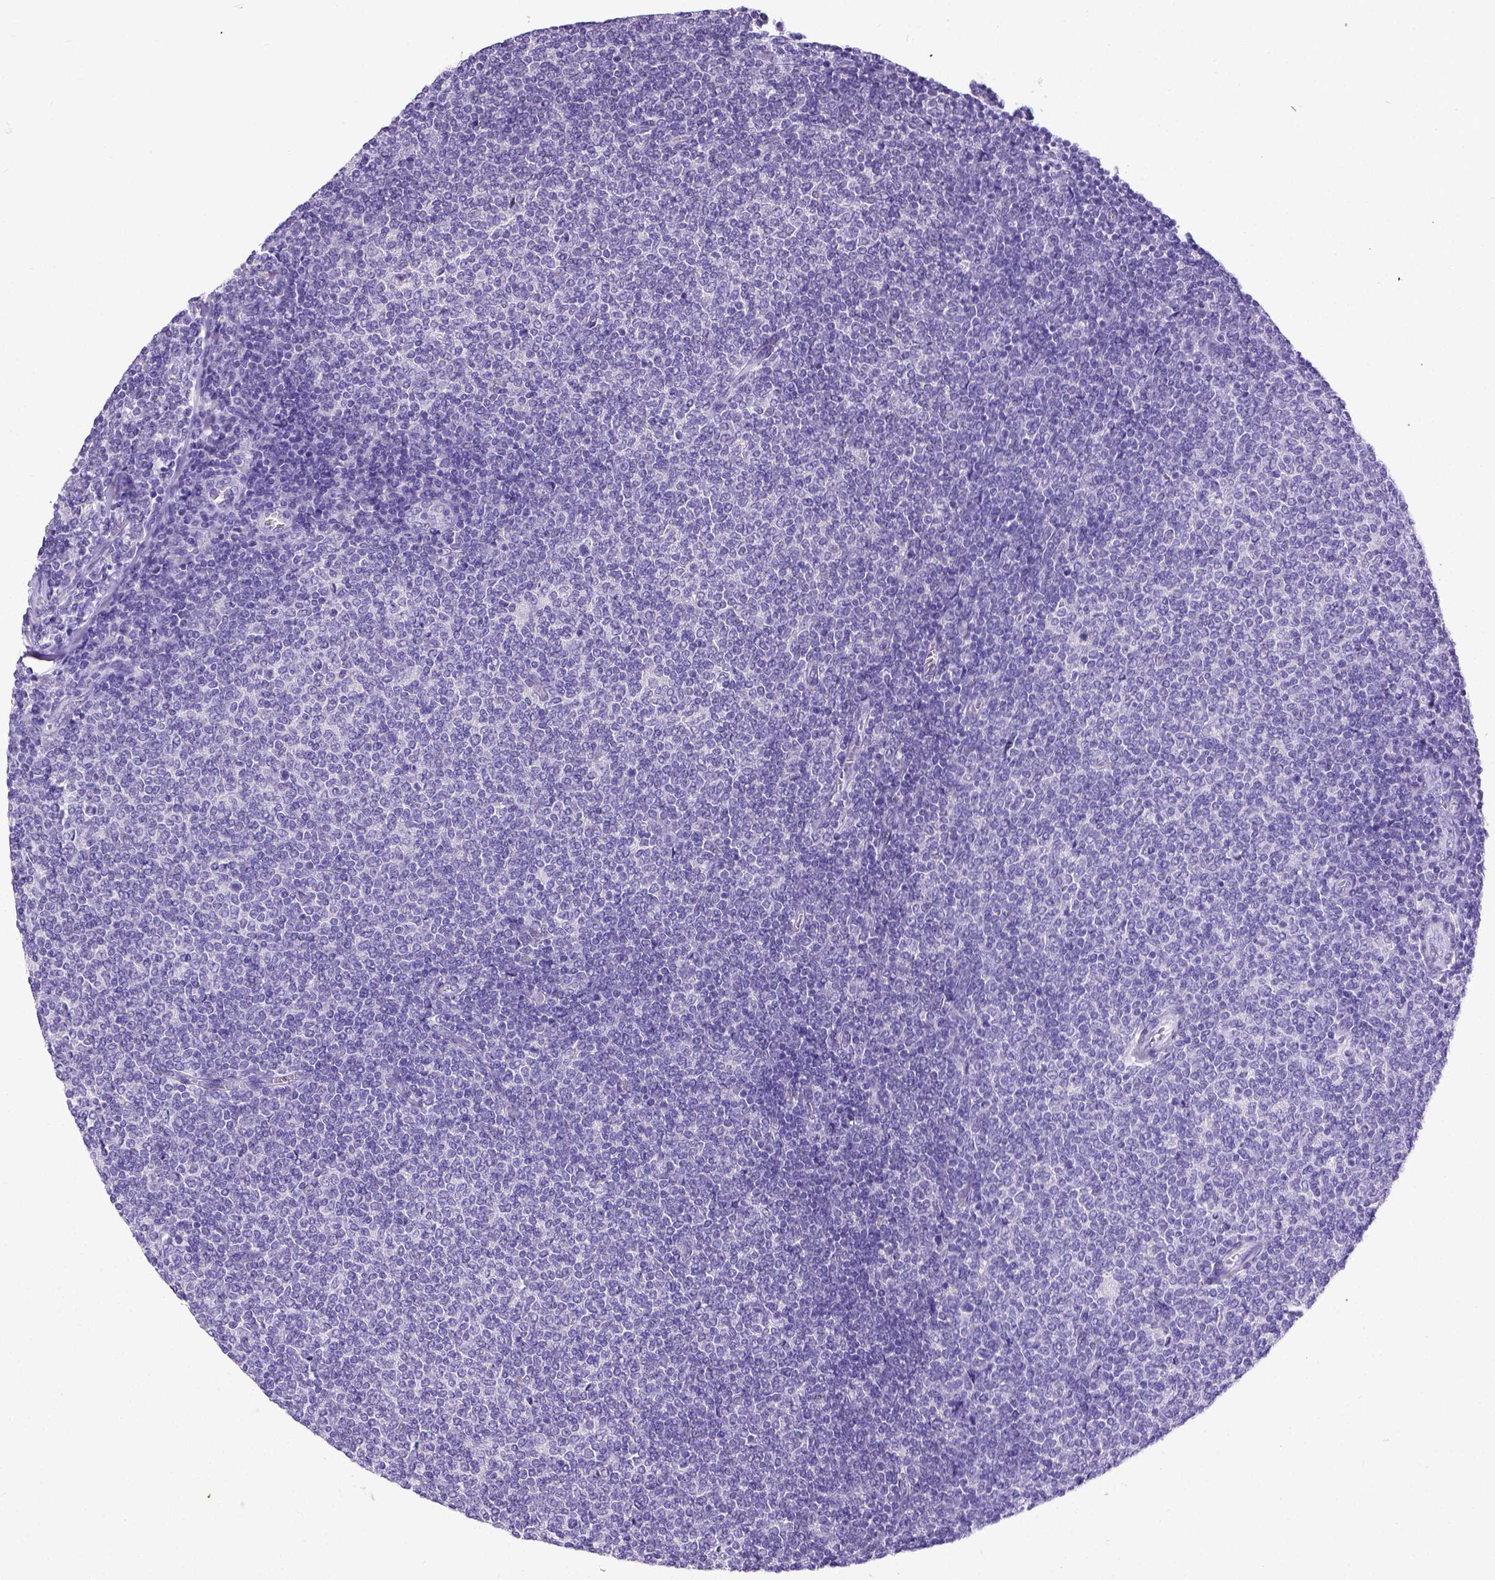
{"staining": {"intensity": "negative", "quantity": "none", "location": "none"}, "tissue": "lymphoma", "cell_type": "Tumor cells", "image_type": "cancer", "snomed": [{"axis": "morphology", "description": "Malignant lymphoma, non-Hodgkin's type, Low grade"}, {"axis": "topography", "description": "Lymph node"}], "caption": "Micrograph shows no protein staining in tumor cells of lymphoma tissue. Nuclei are stained in blue.", "gene": "ESR1", "patient": {"sex": "male", "age": 52}}